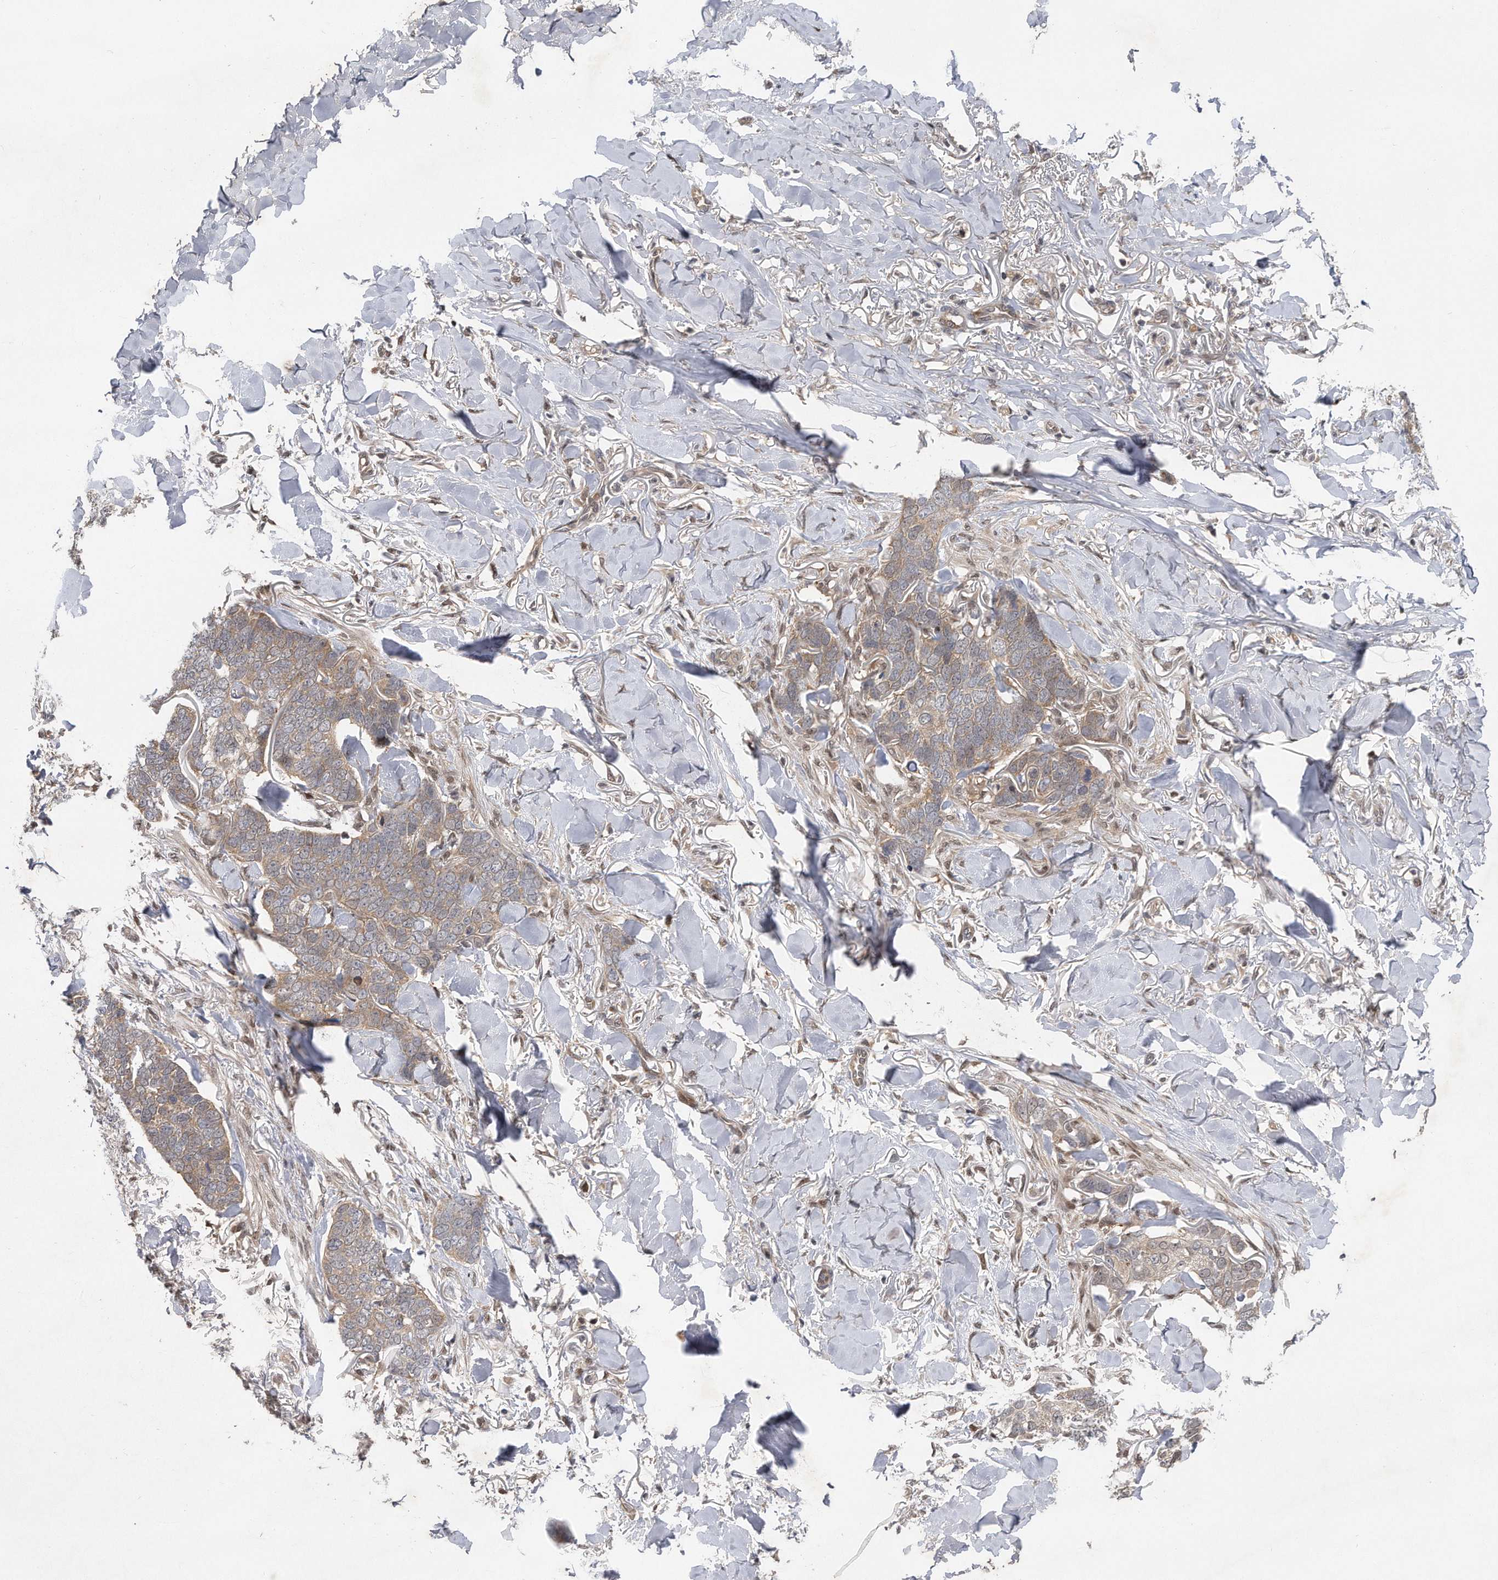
{"staining": {"intensity": "weak", "quantity": "25%-75%", "location": "cytoplasmic/membranous"}, "tissue": "skin cancer", "cell_type": "Tumor cells", "image_type": "cancer", "snomed": [{"axis": "morphology", "description": "Normal tissue, NOS"}, {"axis": "morphology", "description": "Basal cell carcinoma"}, {"axis": "topography", "description": "Skin"}], "caption": "Immunohistochemistry image of neoplastic tissue: basal cell carcinoma (skin) stained using immunohistochemistry (IHC) reveals low levels of weak protein expression localized specifically in the cytoplasmic/membranous of tumor cells, appearing as a cytoplasmic/membranous brown color.", "gene": "RWDD2A", "patient": {"sex": "male", "age": 77}}